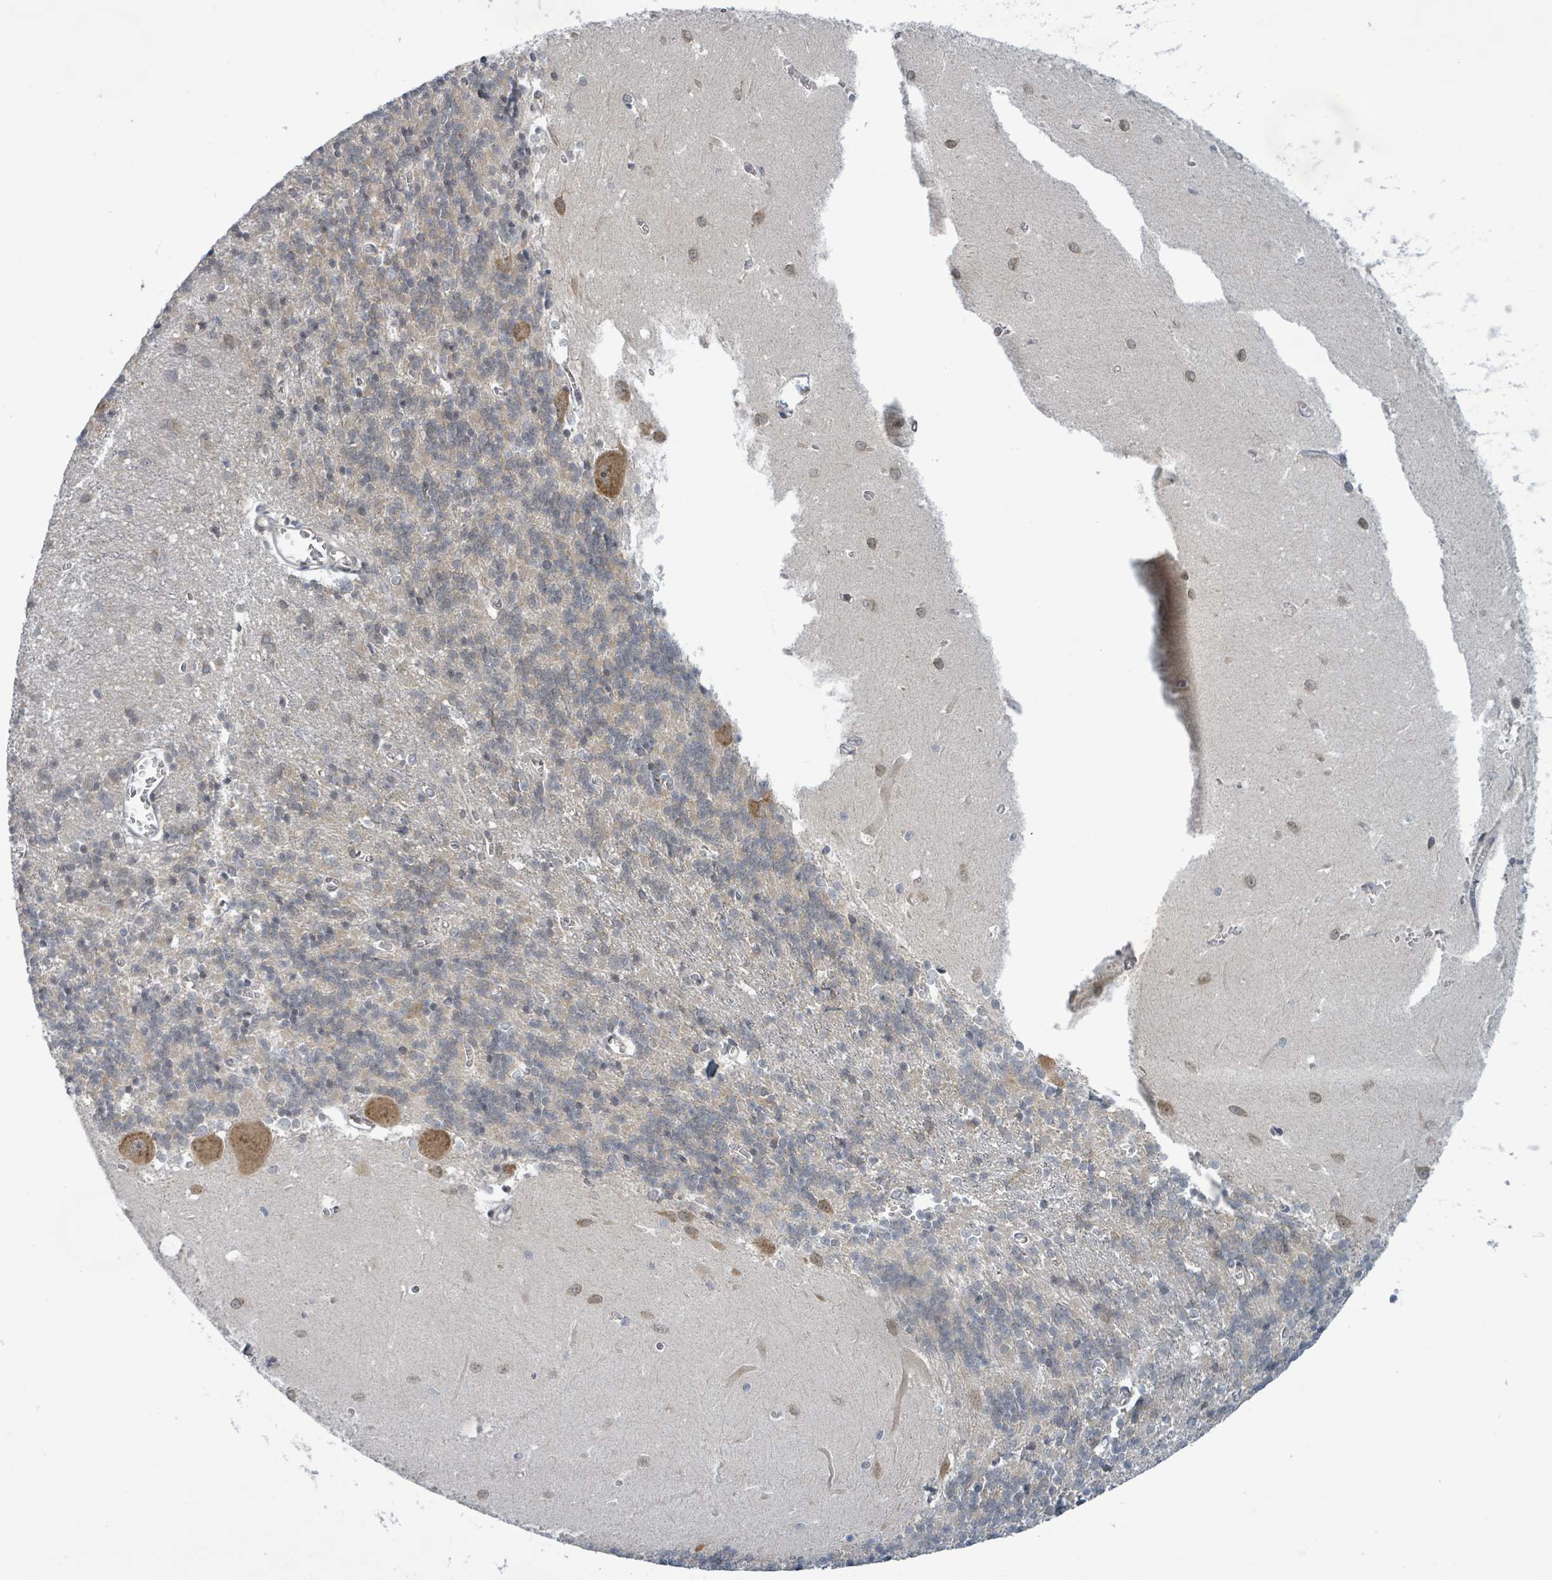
{"staining": {"intensity": "negative", "quantity": "none", "location": "none"}, "tissue": "cerebellum", "cell_type": "Cells in granular layer", "image_type": "normal", "snomed": [{"axis": "morphology", "description": "Normal tissue, NOS"}, {"axis": "topography", "description": "Cerebellum"}], "caption": "This is a photomicrograph of immunohistochemistry (IHC) staining of normal cerebellum, which shows no expression in cells in granular layer. The staining was performed using DAB (3,3'-diaminobenzidine) to visualize the protein expression in brown, while the nuclei were stained in blue with hematoxylin (Magnification: 20x).", "gene": "RPL32", "patient": {"sex": "male", "age": 37}}